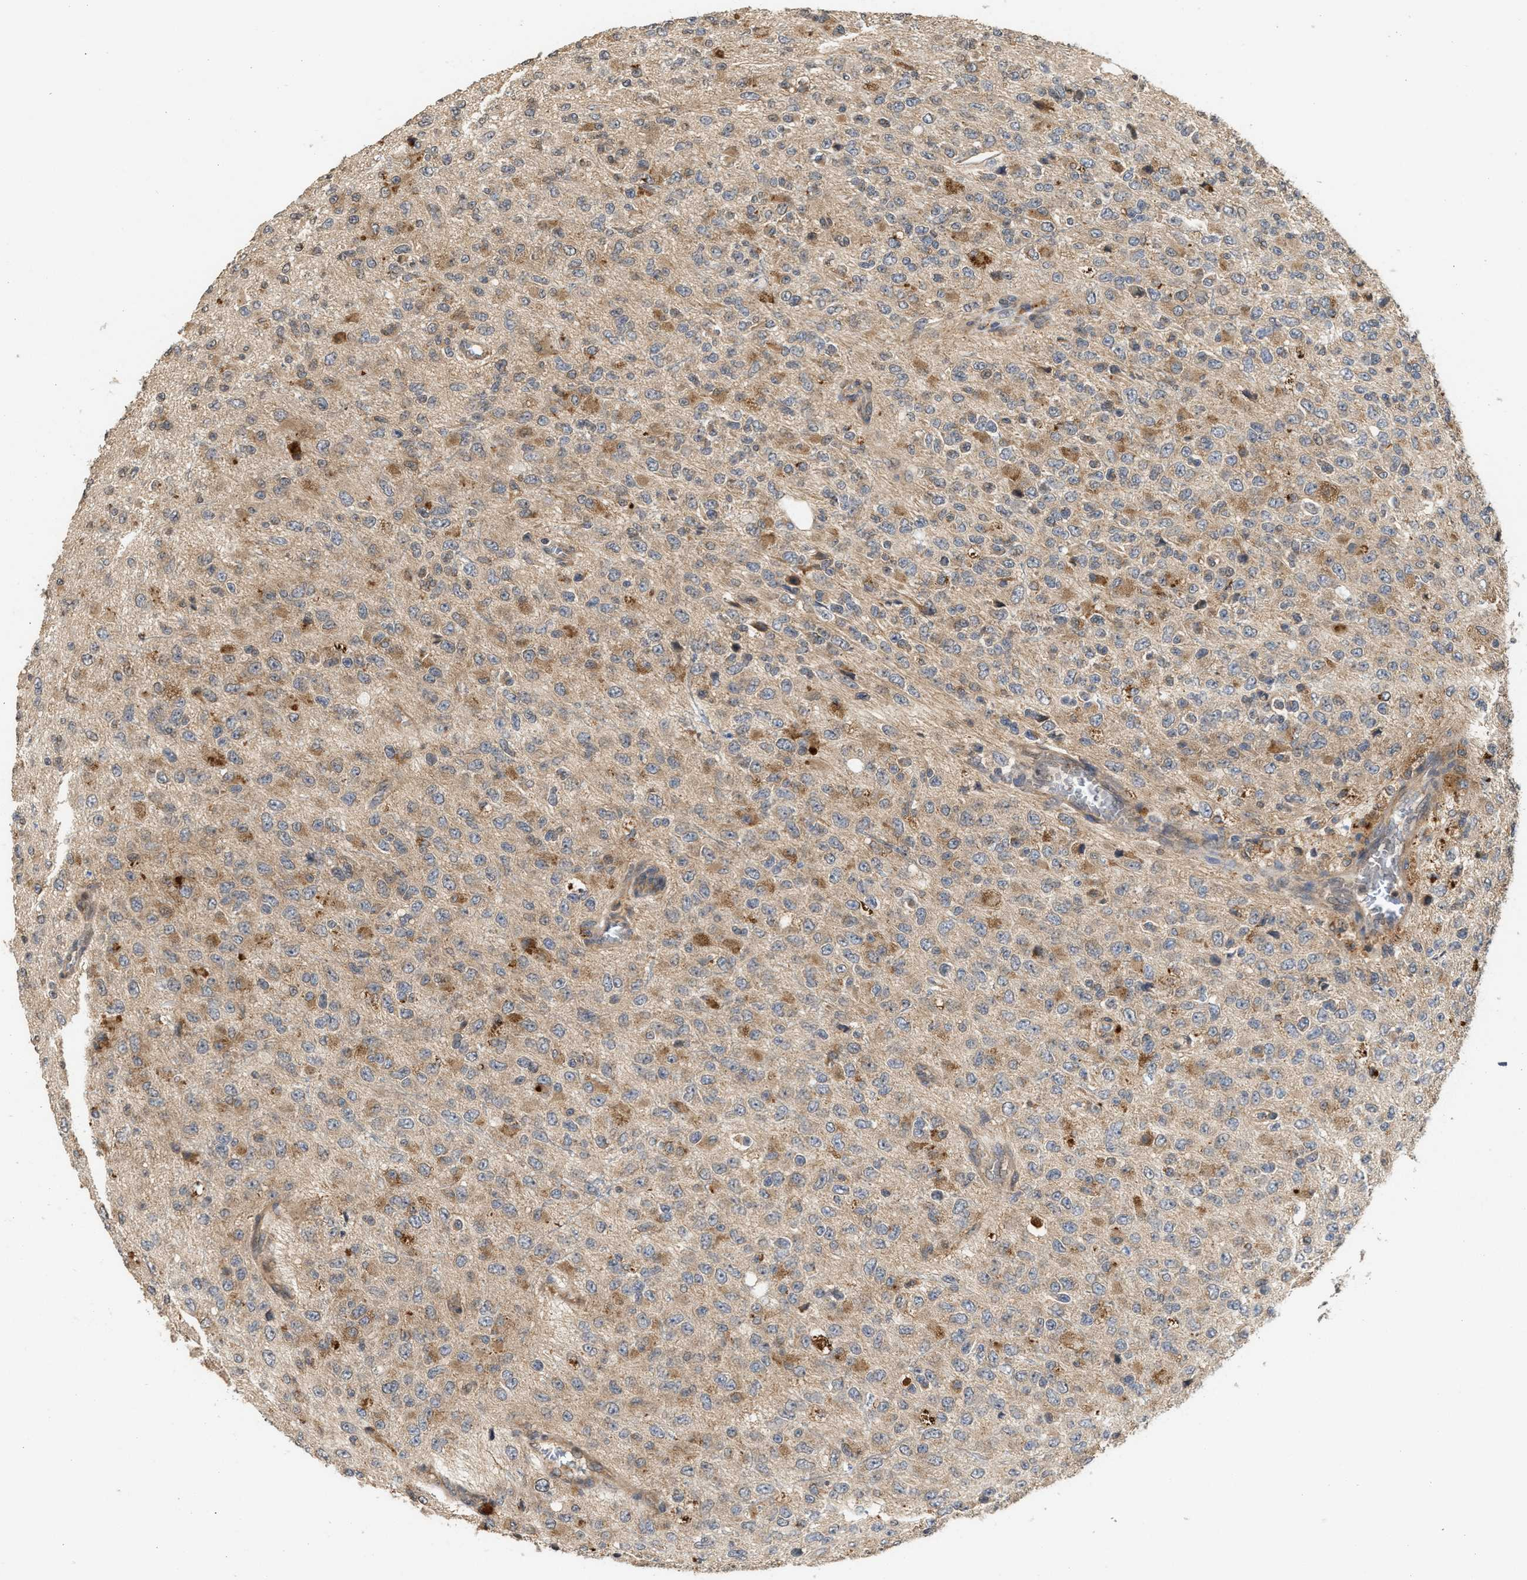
{"staining": {"intensity": "moderate", "quantity": "<25%", "location": "cytoplasmic/membranous"}, "tissue": "glioma", "cell_type": "Tumor cells", "image_type": "cancer", "snomed": [{"axis": "morphology", "description": "Glioma, malignant, High grade"}, {"axis": "topography", "description": "pancreas cauda"}], "caption": "A photomicrograph of glioma stained for a protein demonstrates moderate cytoplasmic/membranous brown staining in tumor cells.", "gene": "SAR1A", "patient": {"sex": "male", "age": 60}}